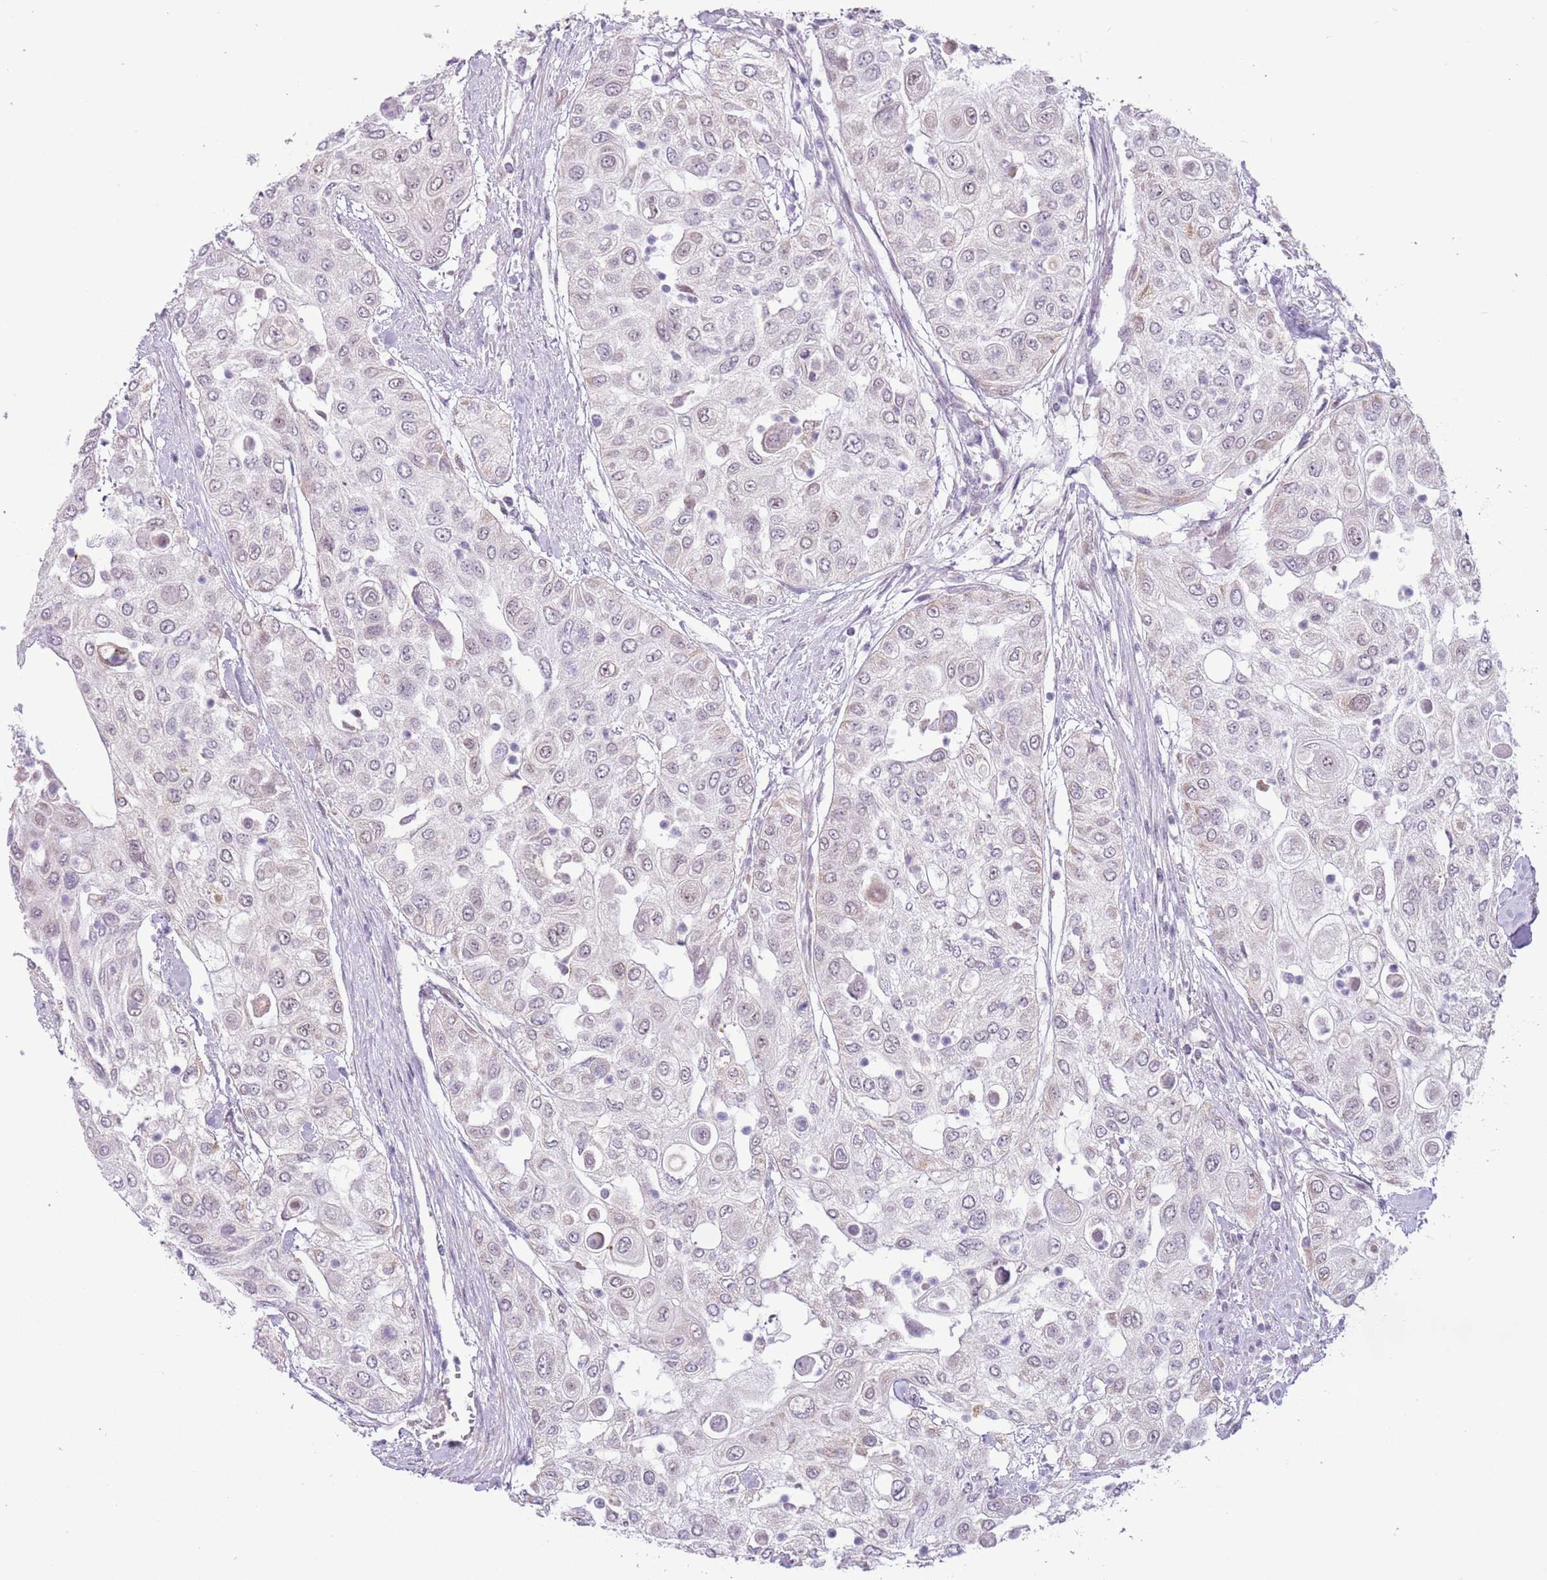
{"staining": {"intensity": "negative", "quantity": "none", "location": "none"}, "tissue": "urothelial cancer", "cell_type": "Tumor cells", "image_type": "cancer", "snomed": [{"axis": "morphology", "description": "Urothelial carcinoma, High grade"}, {"axis": "topography", "description": "Urinary bladder"}], "caption": "Tumor cells show no significant protein staining in urothelial carcinoma (high-grade).", "gene": "MLLT11", "patient": {"sex": "female", "age": 79}}